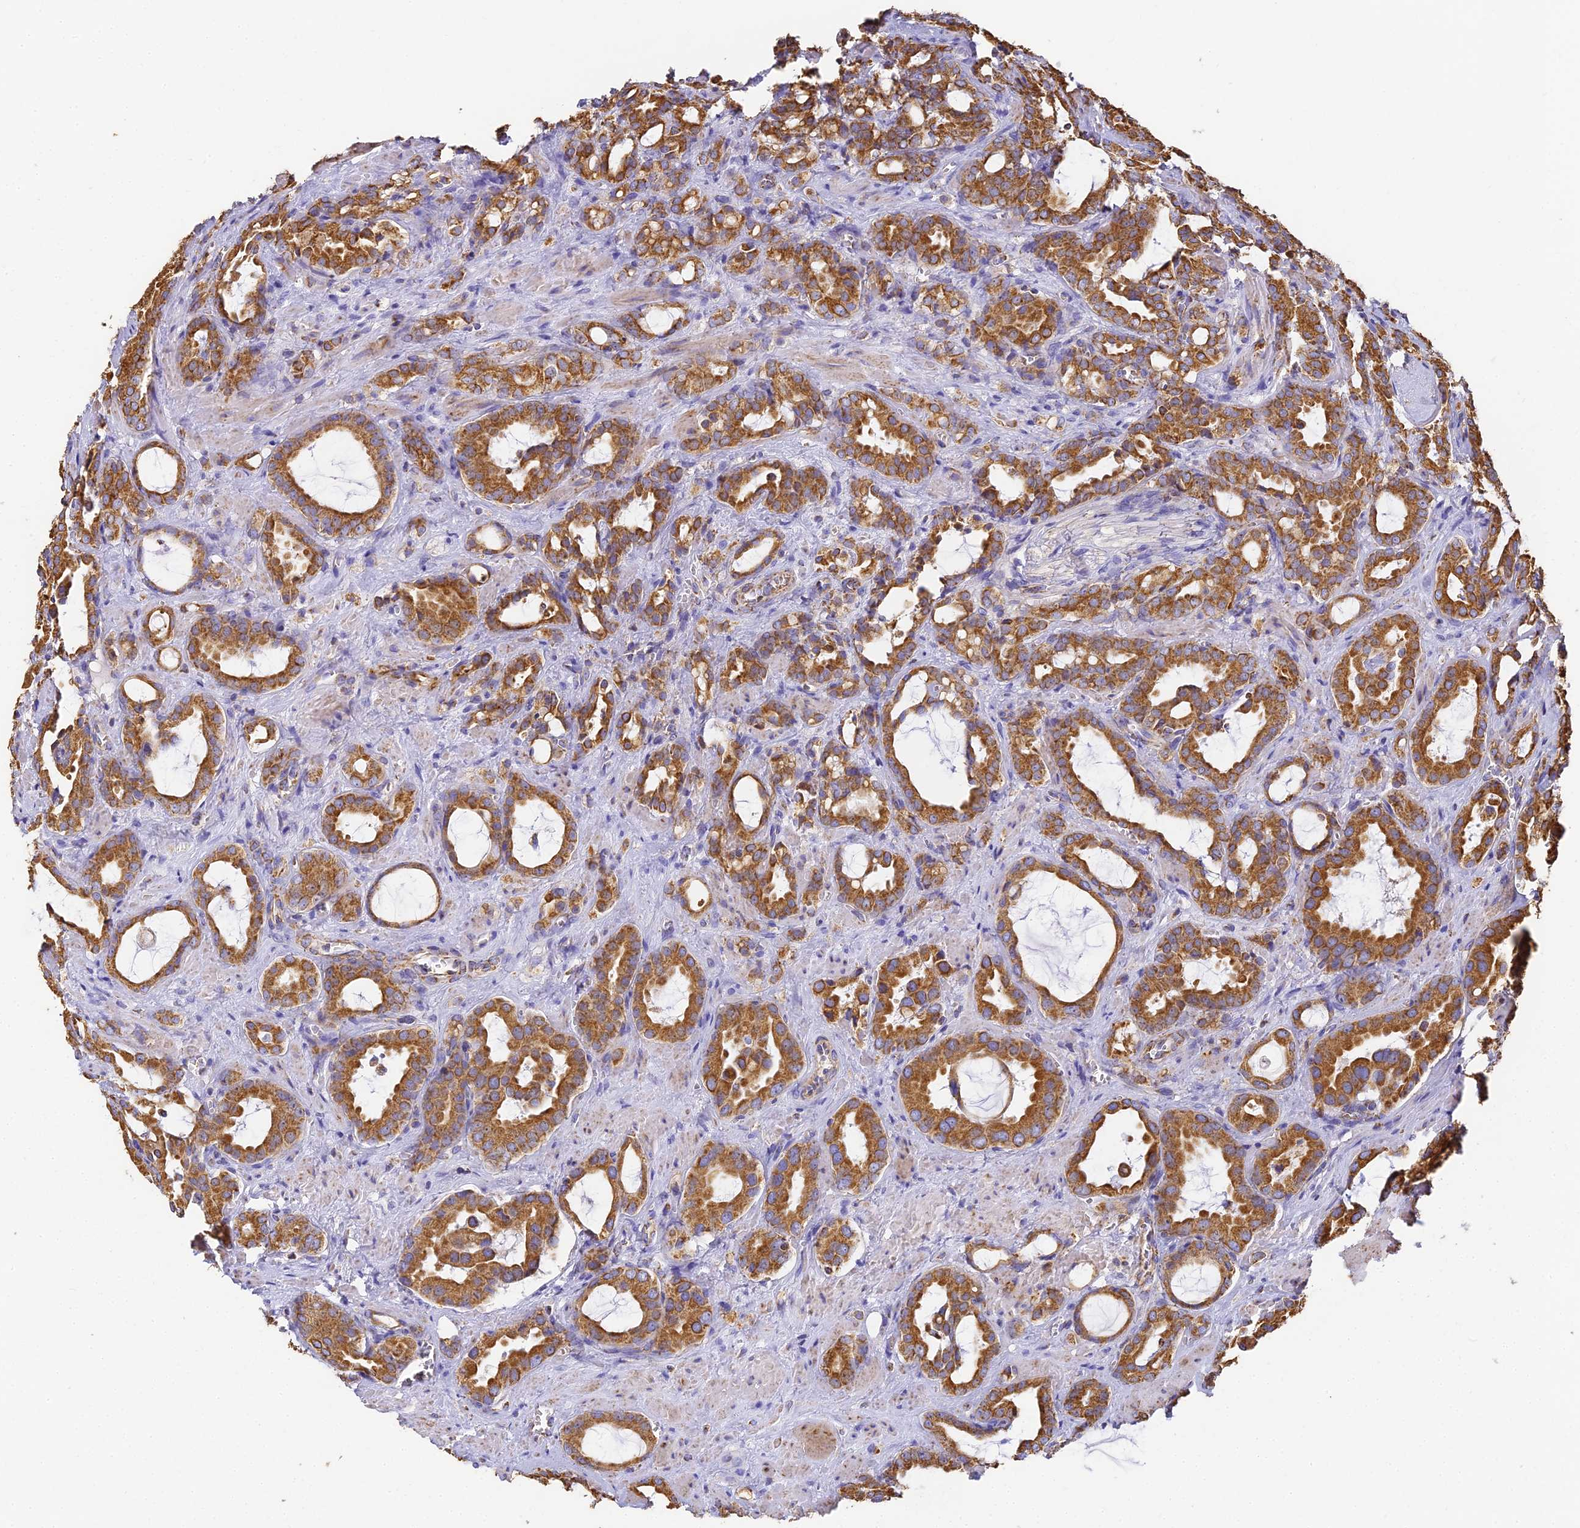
{"staining": {"intensity": "strong", "quantity": ">75%", "location": "cytoplasmic/membranous"}, "tissue": "prostate cancer", "cell_type": "Tumor cells", "image_type": "cancer", "snomed": [{"axis": "morphology", "description": "Adenocarcinoma, High grade"}, {"axis": "topography", "description": "Prostate"}], "caption": "Immunohistochemistry staining of prostate high-grade adenocarcinoma, which exhibits high levels of strong cytoplasmic/membranous expression in approximately >75% of tumor cells indicating strong cytoplasmic/membranous protein staining. The staining was performed using DAB (3,3'-diaminobenzidine) (brown) for protein detection and nuclei were counterstained in hematoxylin (blue).", "gene": "COX6C", "patient": {"sex": "male", "age": 72}}